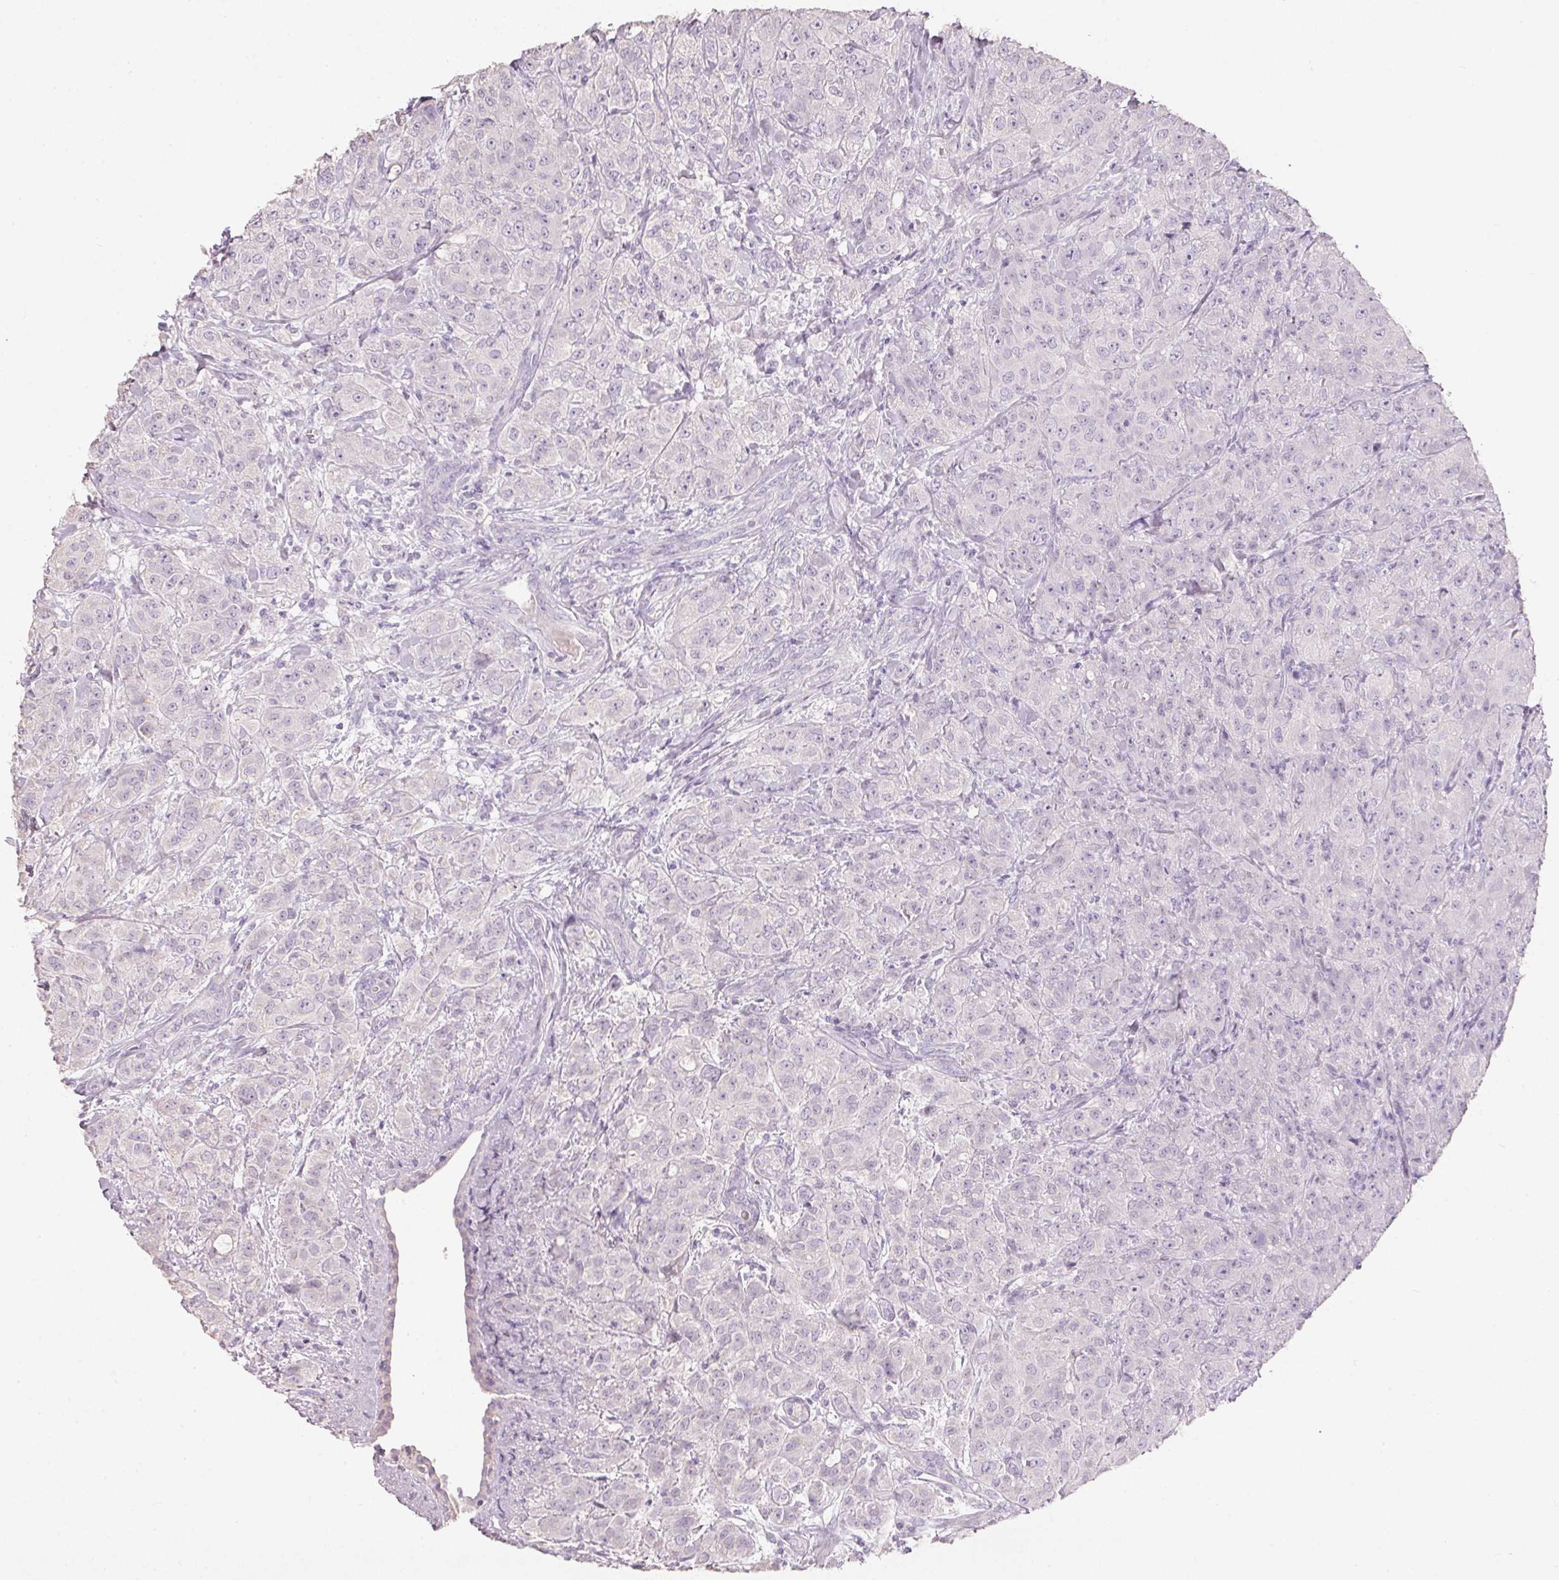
{"staining": {"intensity": "negative", "quantity": "none", "location": "none"}, "tissue": "breast cancer", "cell_type": "Tumor cells", "image_type": "cancer", "snomed": [{"axis": "morphology", "description": "Normal tissue, NOS"}, {"axis": "morphology", "description": "Duct carcinoma"}, {"axis": "topography", "description": "Breast"}], "caption": "Tumor cells are negative for protein expression in human breast cancer (infiltrating ductal carcinoma). The staining was performed using DAB (3,3'-diaminobenzidine) to visualize the protein expression in brown, while the nuclei were stained in blue with hematoxylin (Magnification: 20x).", "gene": "HSD17B1", "patient": {"sex": "female", "age": 43}}